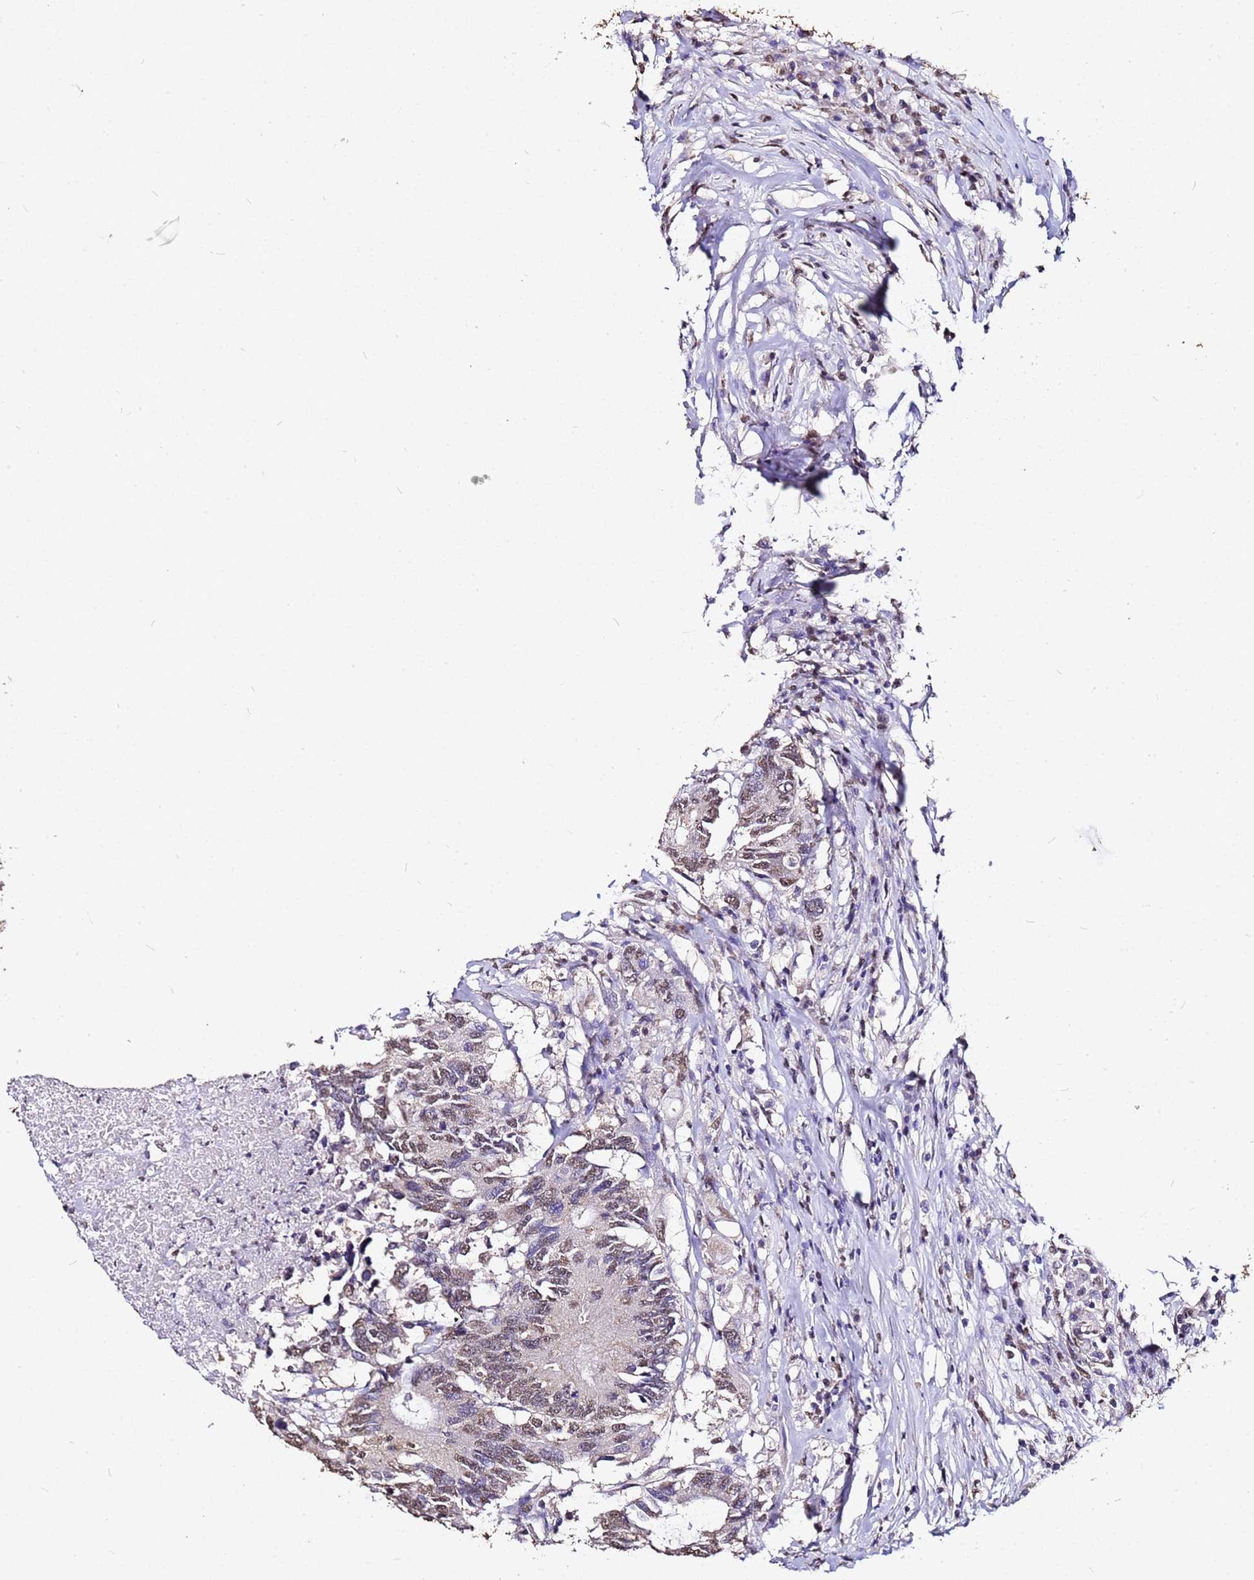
{"staining": {"intensity": "moderate", "quantity": ">75%", "location": "nuclear"}, "tissue": "colorectal cancer", "cell_type": "Tumor cells", "image_type": "cancer", "snomed": [{"axis": "morphology", "description": "Adenocarcinoma, NOS"}, {"axis": "topography", "description": "Colon"}], "caption": "Immunohistochemical staining of human colorectal adenocarcinoma exhibits moderate nuclear protein expression in approximately >75% of tumor cells.", "gene": "MYOCD", "patient": {"sex": "male", "age": 71}}